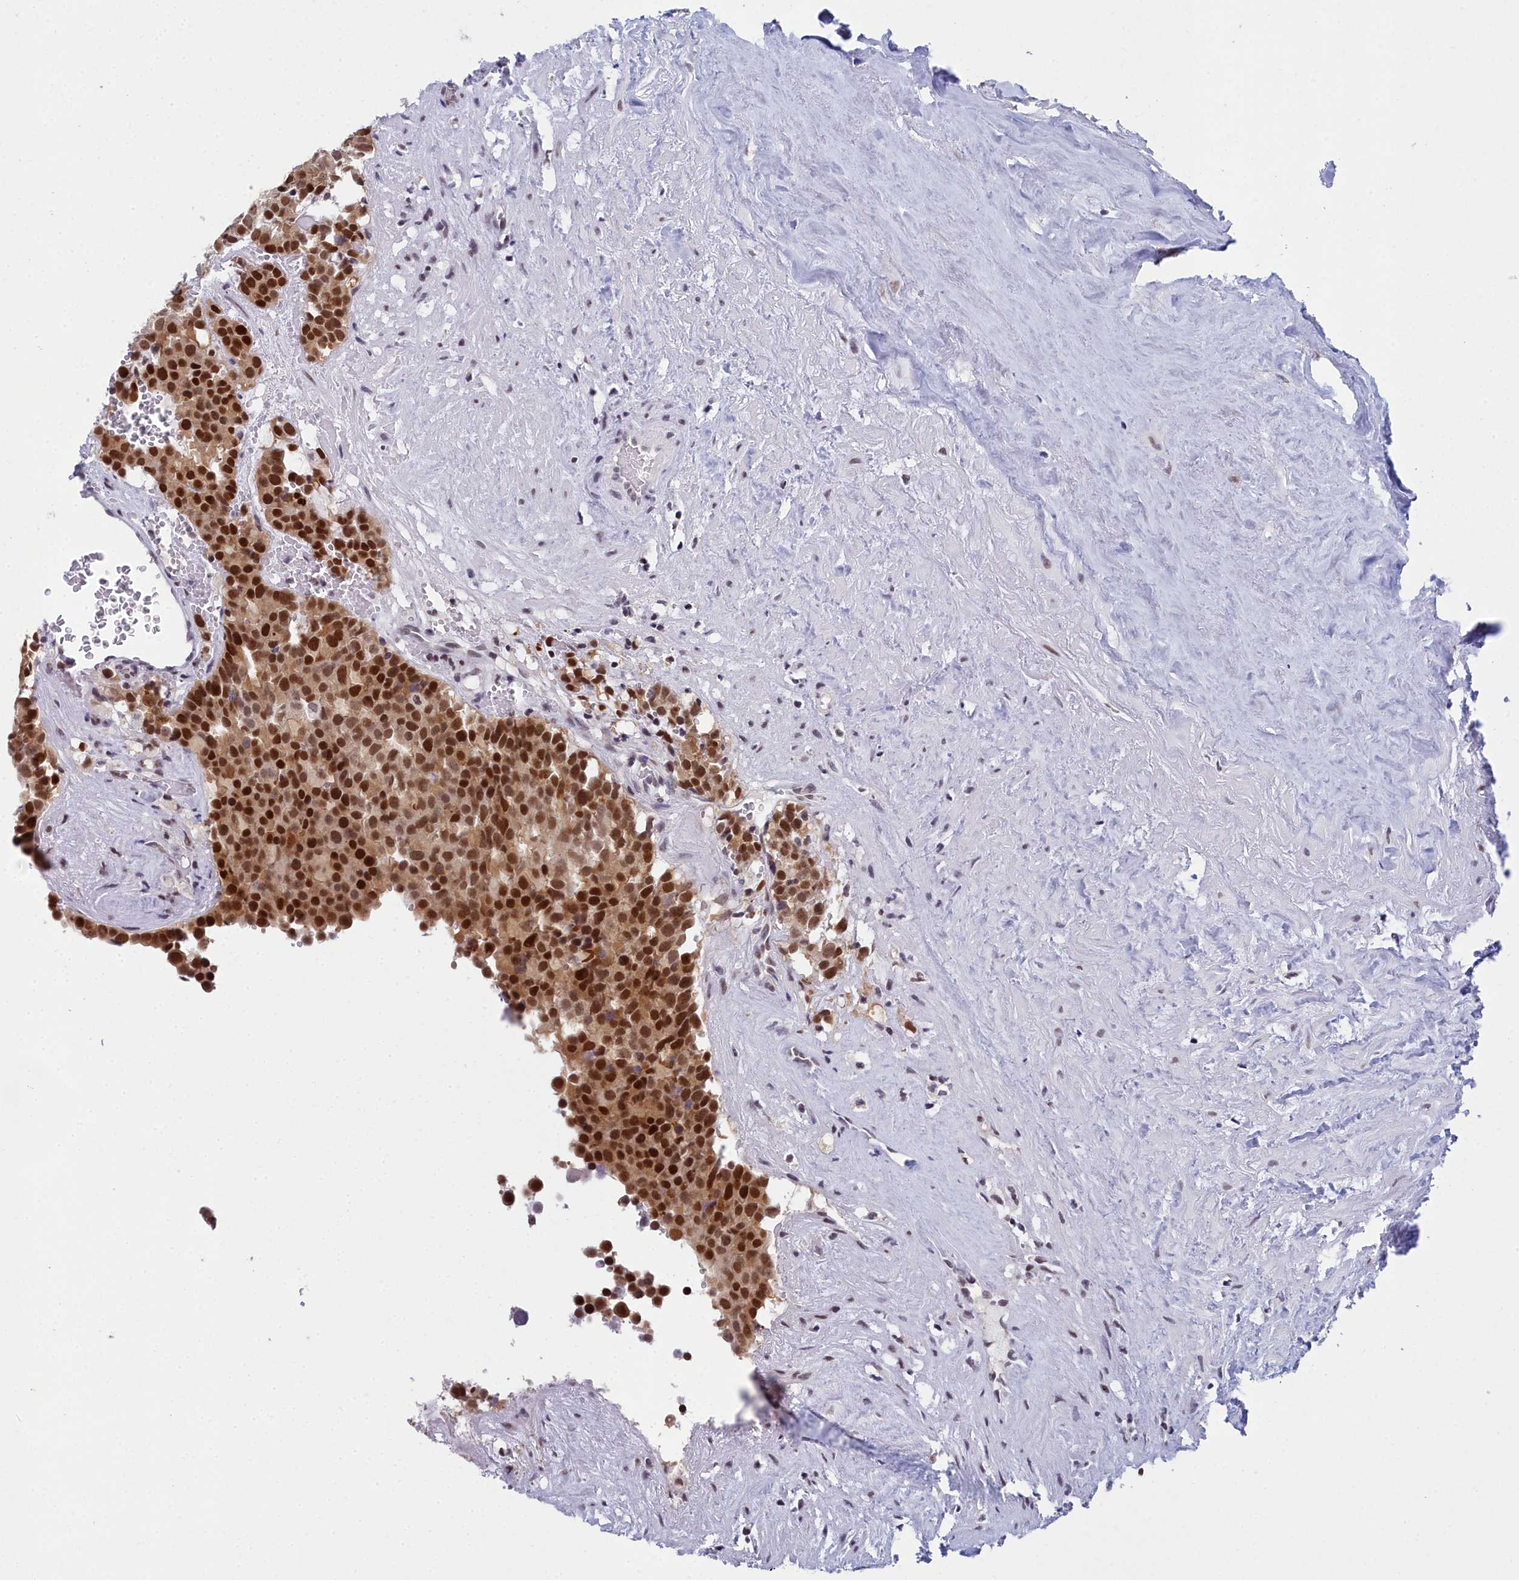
{"staining": {"intensity": "strong", "quantity": ">75%", "location": "nuclear"}, "tissue": "testis cancer", "cell_type": "Tumor cells", "image_type": "cancer", "snomed": [{"axis": "morphology", "description": "Seminoma, NOS"}, {"axis": "topography", "description": "Testis"}], "caption": "A high-resolution photomicrograph shows immunohistochemistry staining of testis cancer, which displays strong nuclear positivity in approximately >75% of tumor cells.", "gene": "CCDC97", "patient": {"sex": "male", "age": 71}}